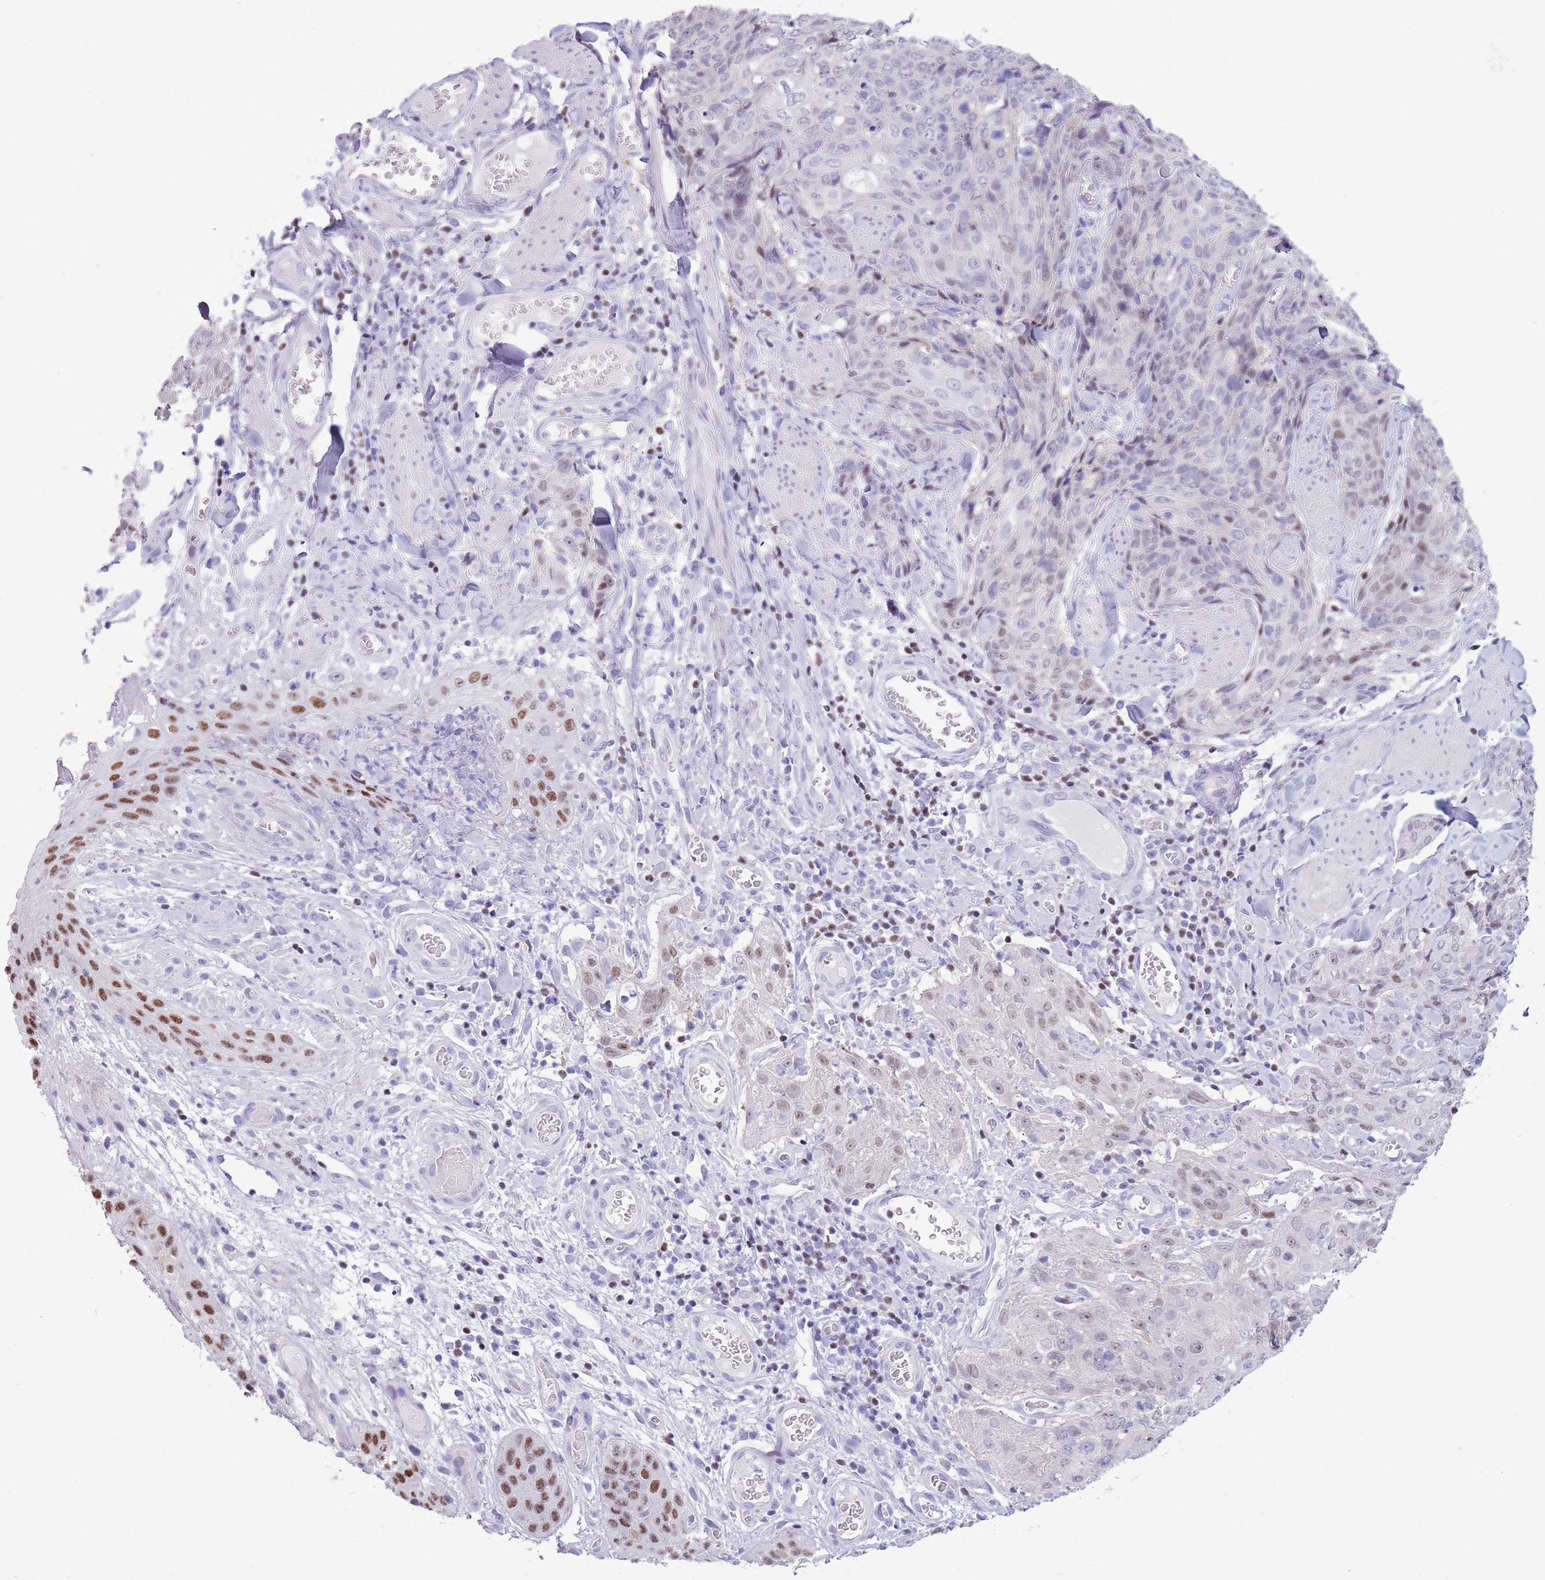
{"staining": {"intensity": "weak", "quantity": "<25%", "location": "nuclear"}, "tissue": "skin cancer", "cell_type": "Tumor cells", "image_type": "cancer", "snomed": [{"axis": "morphology", "description": "Squamous cell carcinoma, NOS"}, {"axis": "topography", "description": "Skin"}, {"axis": "topography", "description": "Vulva"}], "caption": "Immunohistochemistry of skin cancer (squamous cell carcinoma) displays no expression in tumor cells.", "gene": "BCL11B", "patient": {"sex": "female", "age": 85}}